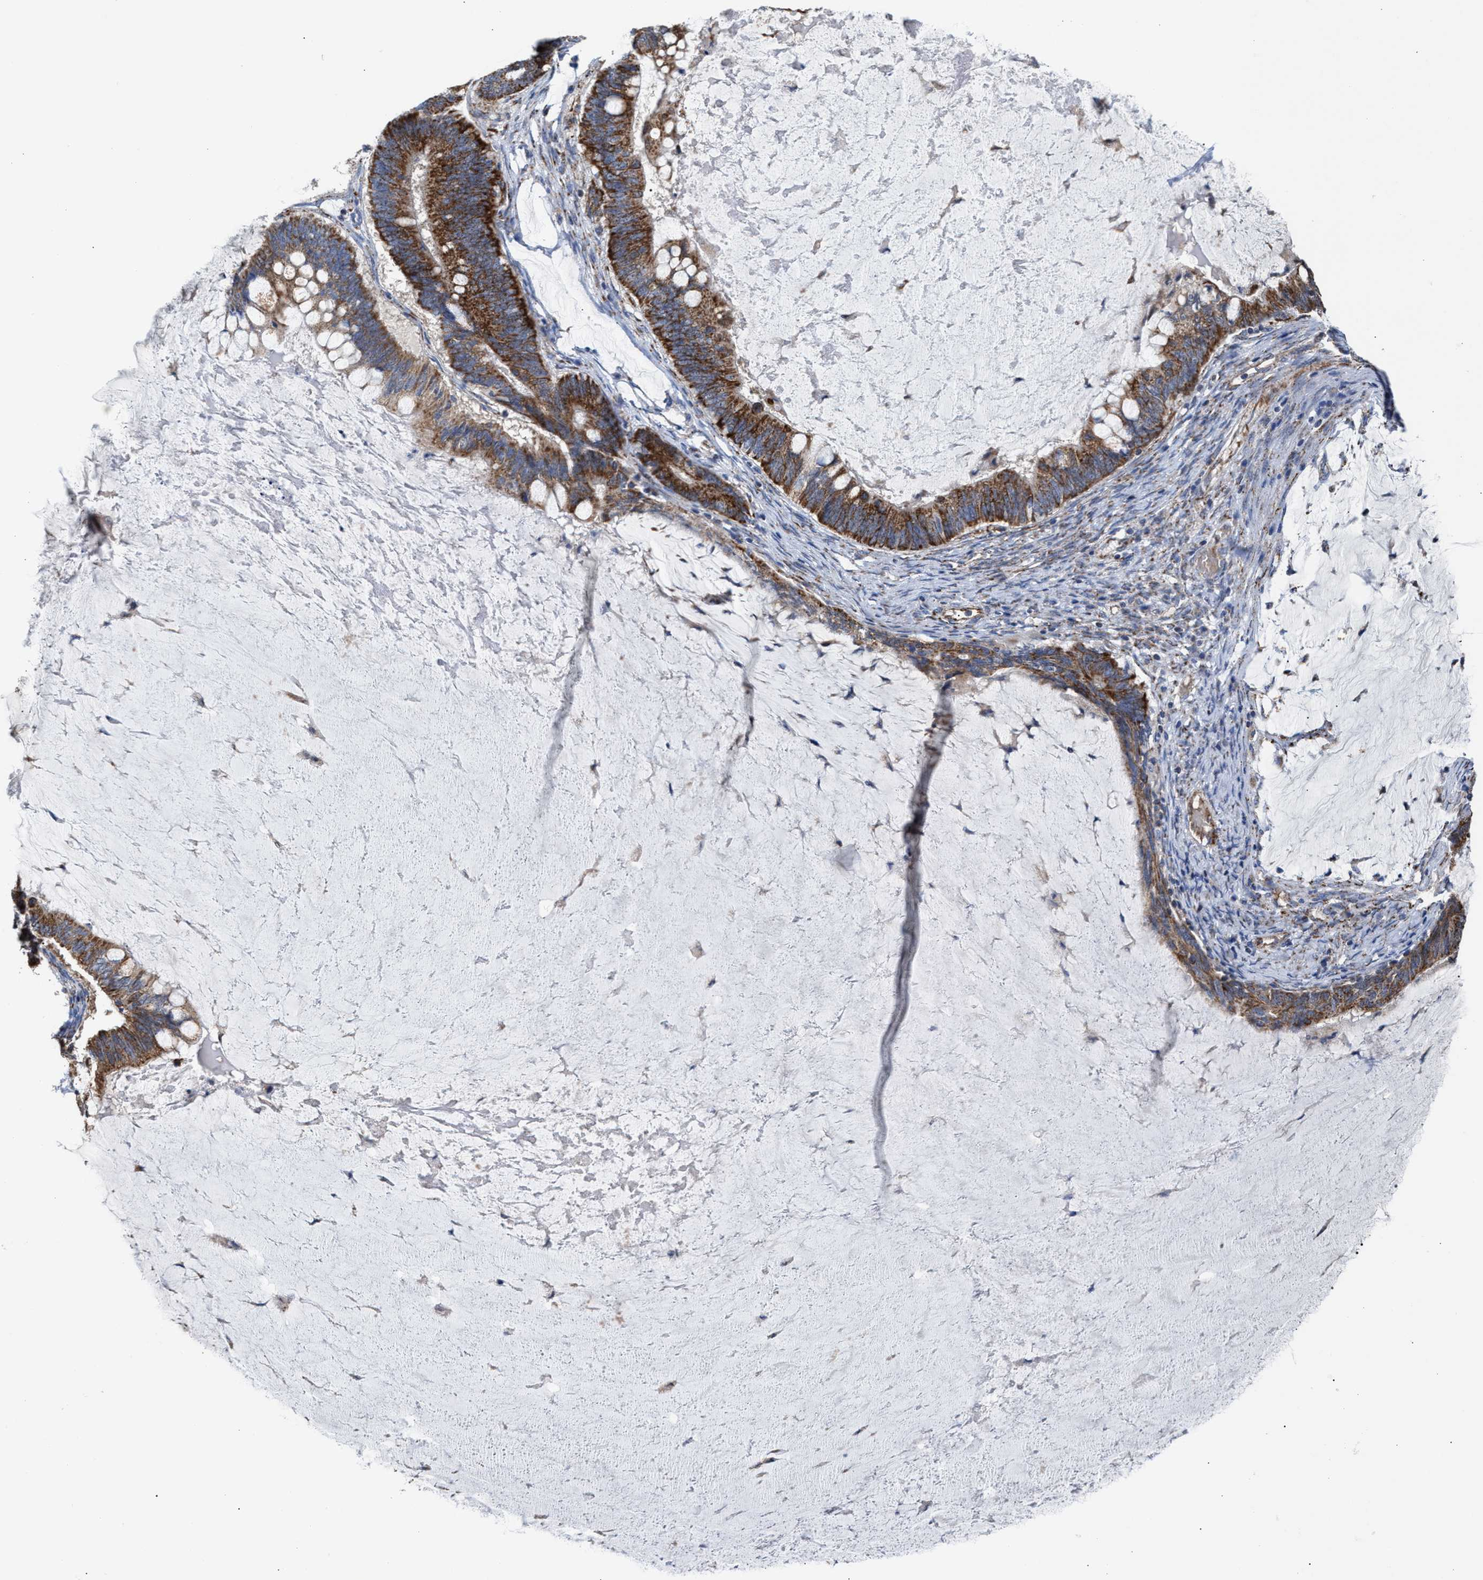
{"staining": {"intensity": "strong", "quantity": ">75%", "location": "cytoplasmic/membranous"}, "tissue": "ovarian cancer", "cell_type": "Tumor cells", "image_type": "cancer", "snomed": [{"axis": "morphology", "description": "Cystadenocarcinoma, mucinous, NOS"}, {"axis": "topography", "description": "Ovary"}], "caption": "A brown stain labels strong cytoplasmic/membranous staining of a protein in ovarian cancer (mucinous cystadenocarcinoma) tumor cells.", "gene": "MECR", "patient": {"sex": "female", "age": 61}}